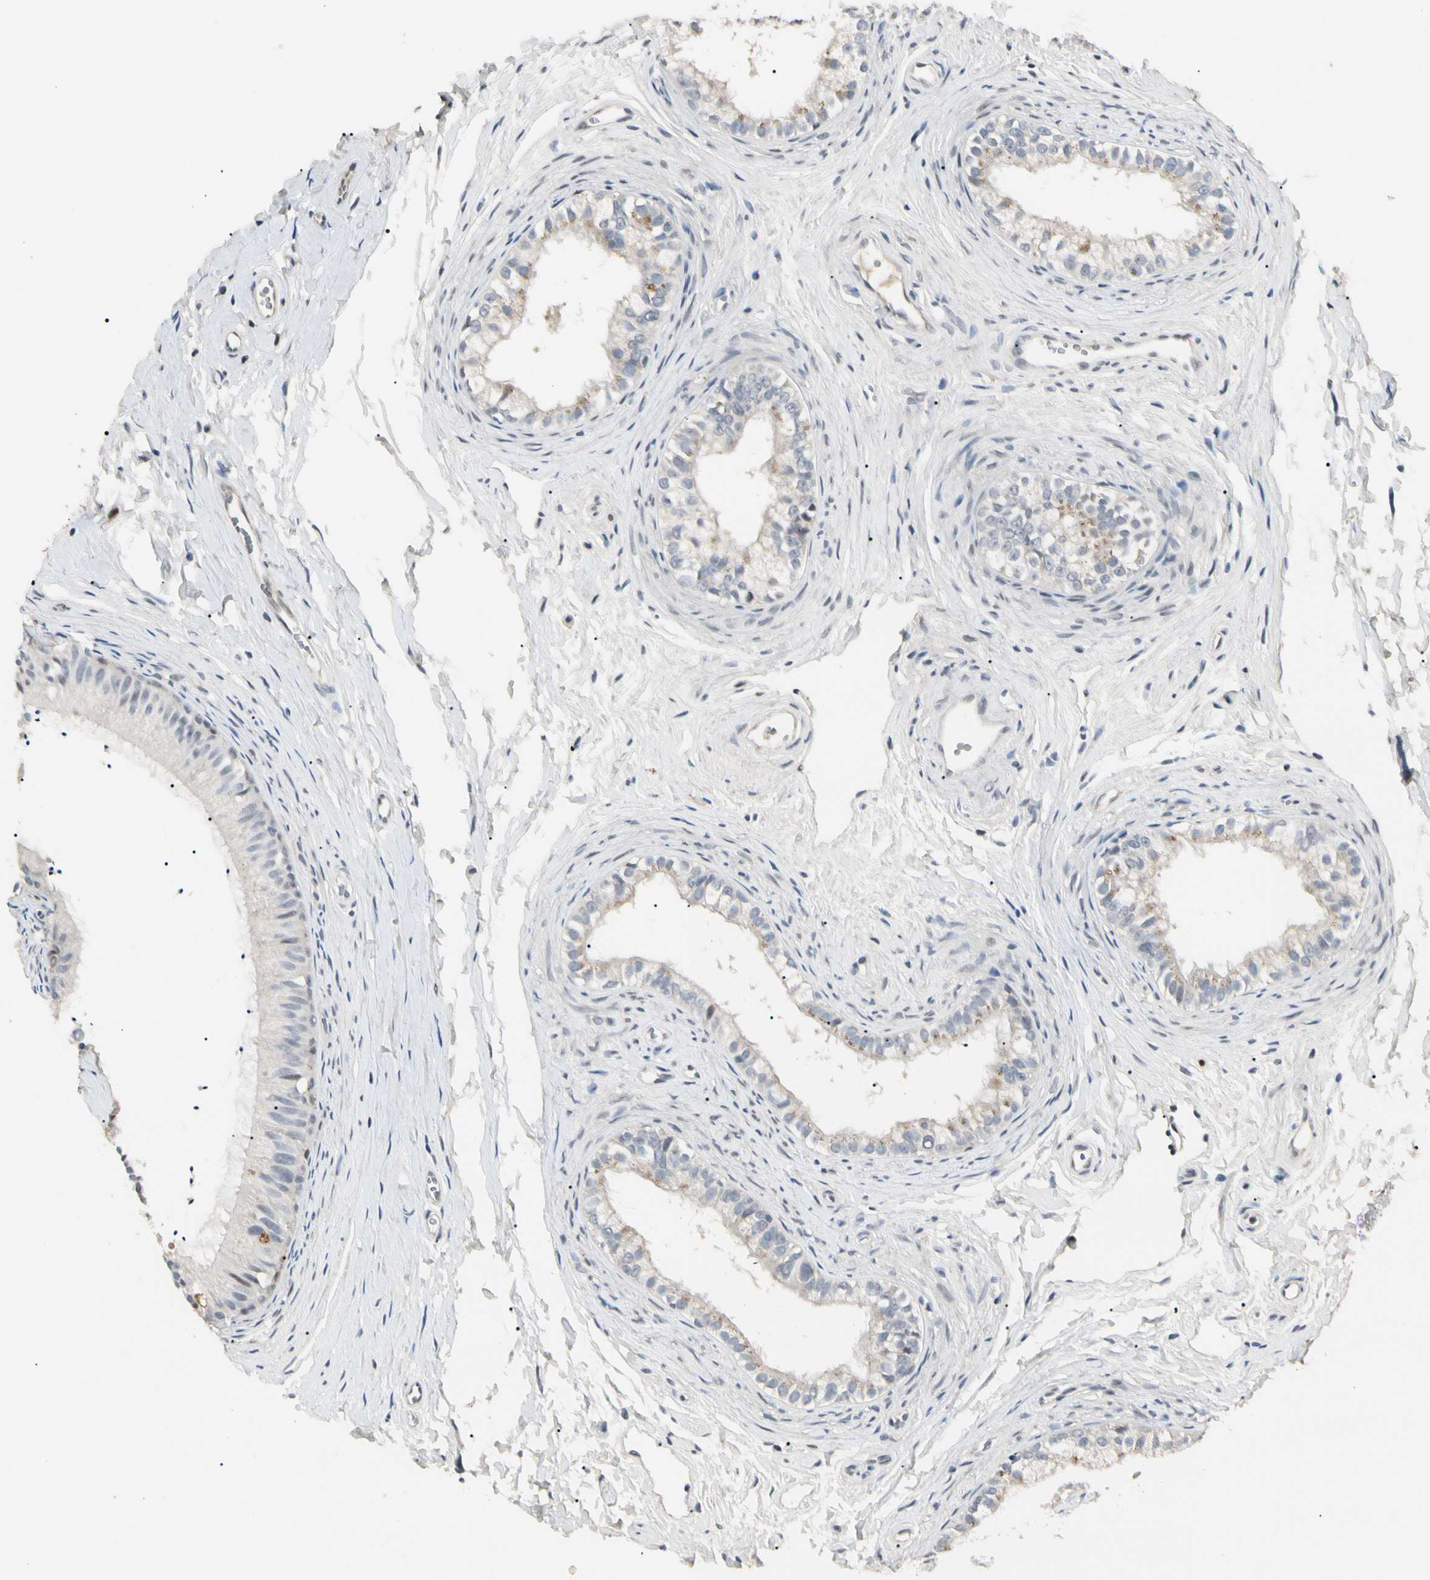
{"staining": {"intensity": "moderate", "quantity": "<25%", "location": "cytoplasmic/membranous"}, "tissue": "epididymis", "cell_type": "Glandular cells", "image_type": "normal", "snomed": [{"axis": "morphology", "description": "Normal tissue, NOS"}, {"axis": "topography", "description": "Epididymis"}], "caption": "There is low levels of moderate cytoplasmic/membranous positivity in glandular cells of unremarkable epididymis, as demonstrated by immunohistochemical staining (brown color).", "gene": "GREM1", "patient": {"sex": "male", "age": 56}}